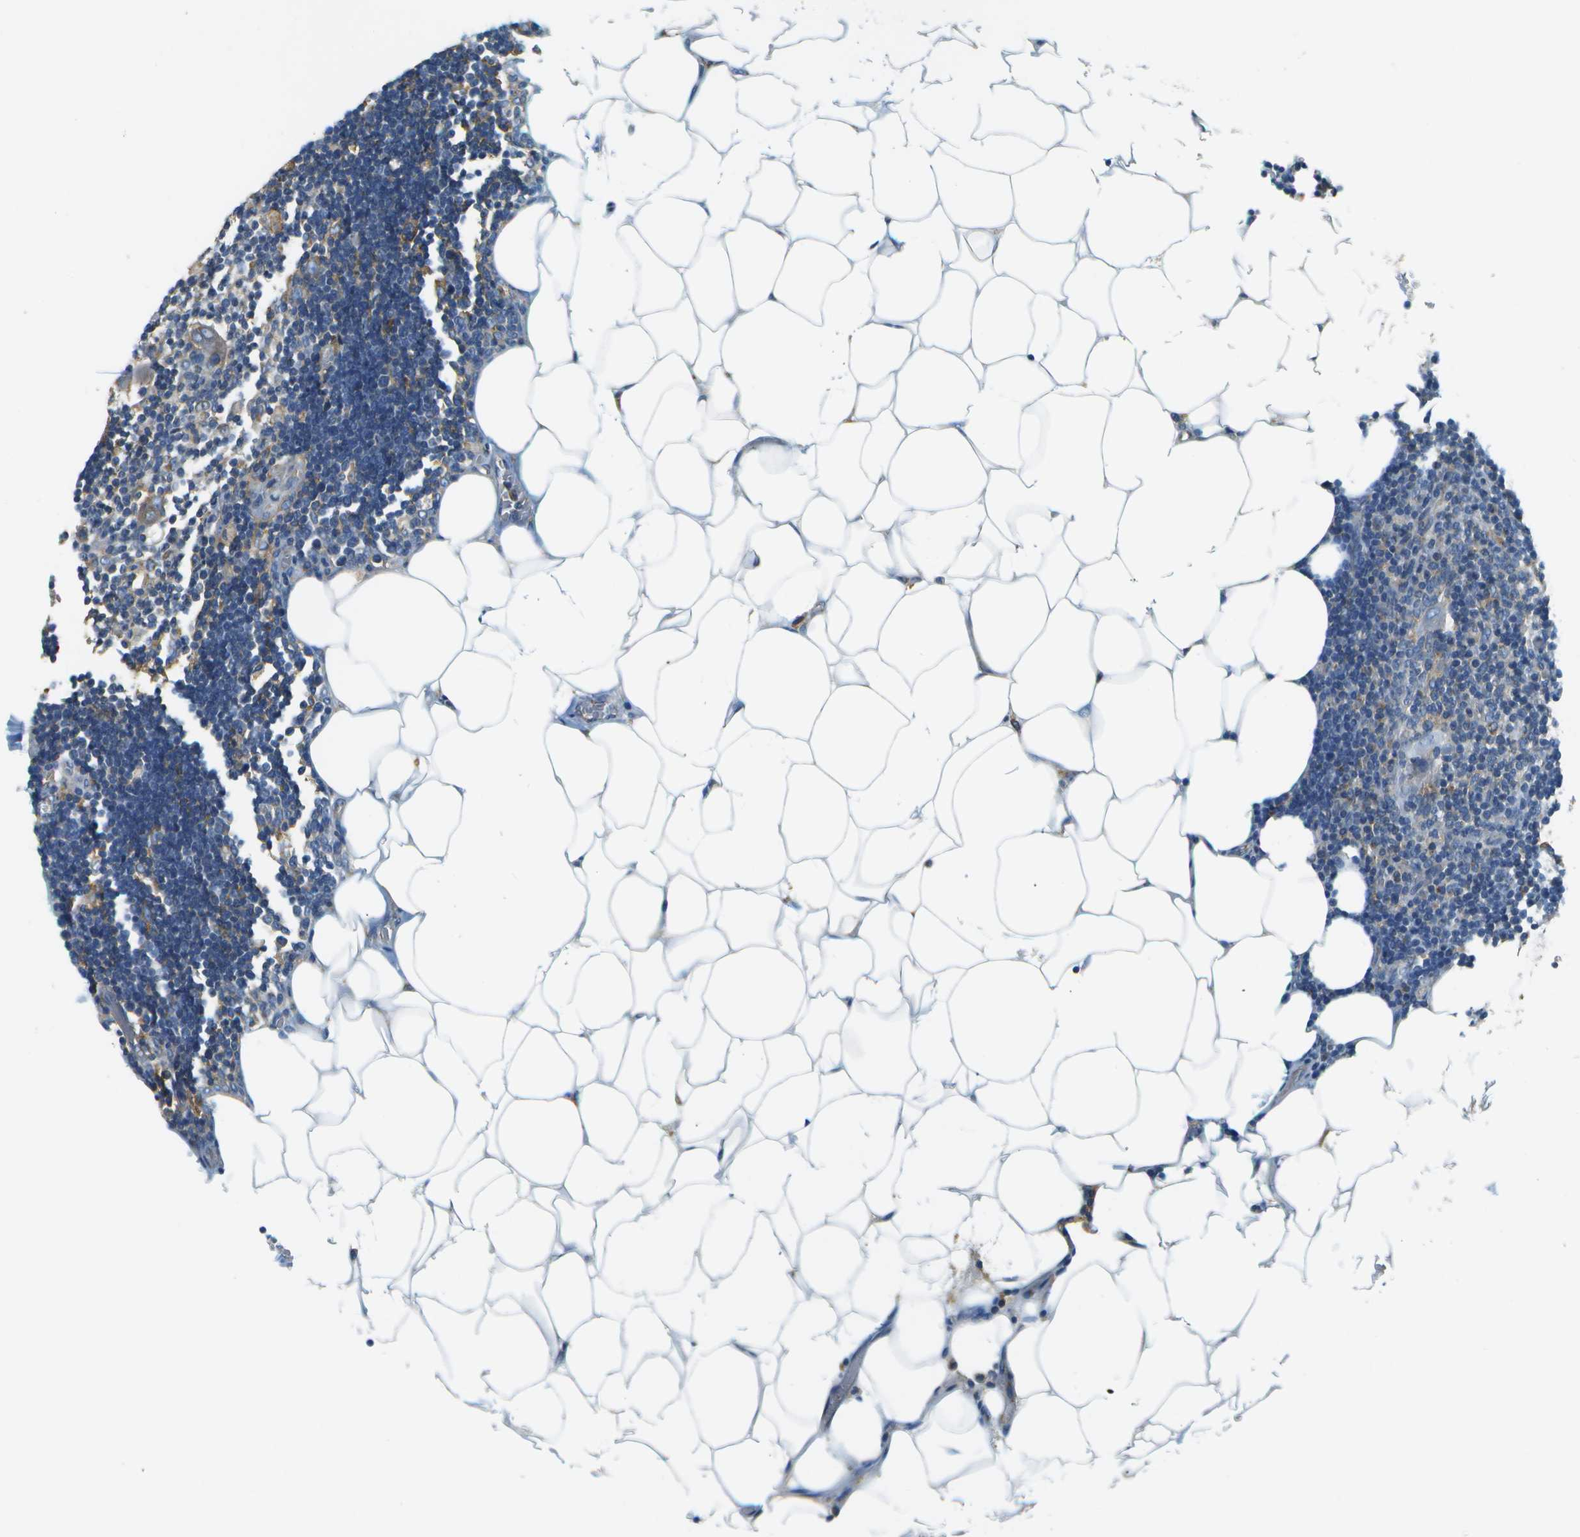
{"staining": {"intensity": "weak", "quantity": "25%-75%", "location": "cytoplasmic/membranous"}, "tissue": "lymph node", "cell_type": "Non-germinal center cells", "image_type": "normal", "snomed": [{"axis": "morphology", "description": "Normal tissue, NOS"}, {"axis": "topography", "description": "Lymph node"}], "caption": "Immunohistochemical staining of normal human lymph node shows 25%-75% levels of weak cytoplasmic/membranous protein staining in approximately 25%-75% of non-germinal center cells. The protein of interest is stained brown, and the nuclei are stained in blue (DAB IHC with brightfield microscopy, high magnification).", "gene": "CLTC", "patient": {"sex": "male", "age": 33}}